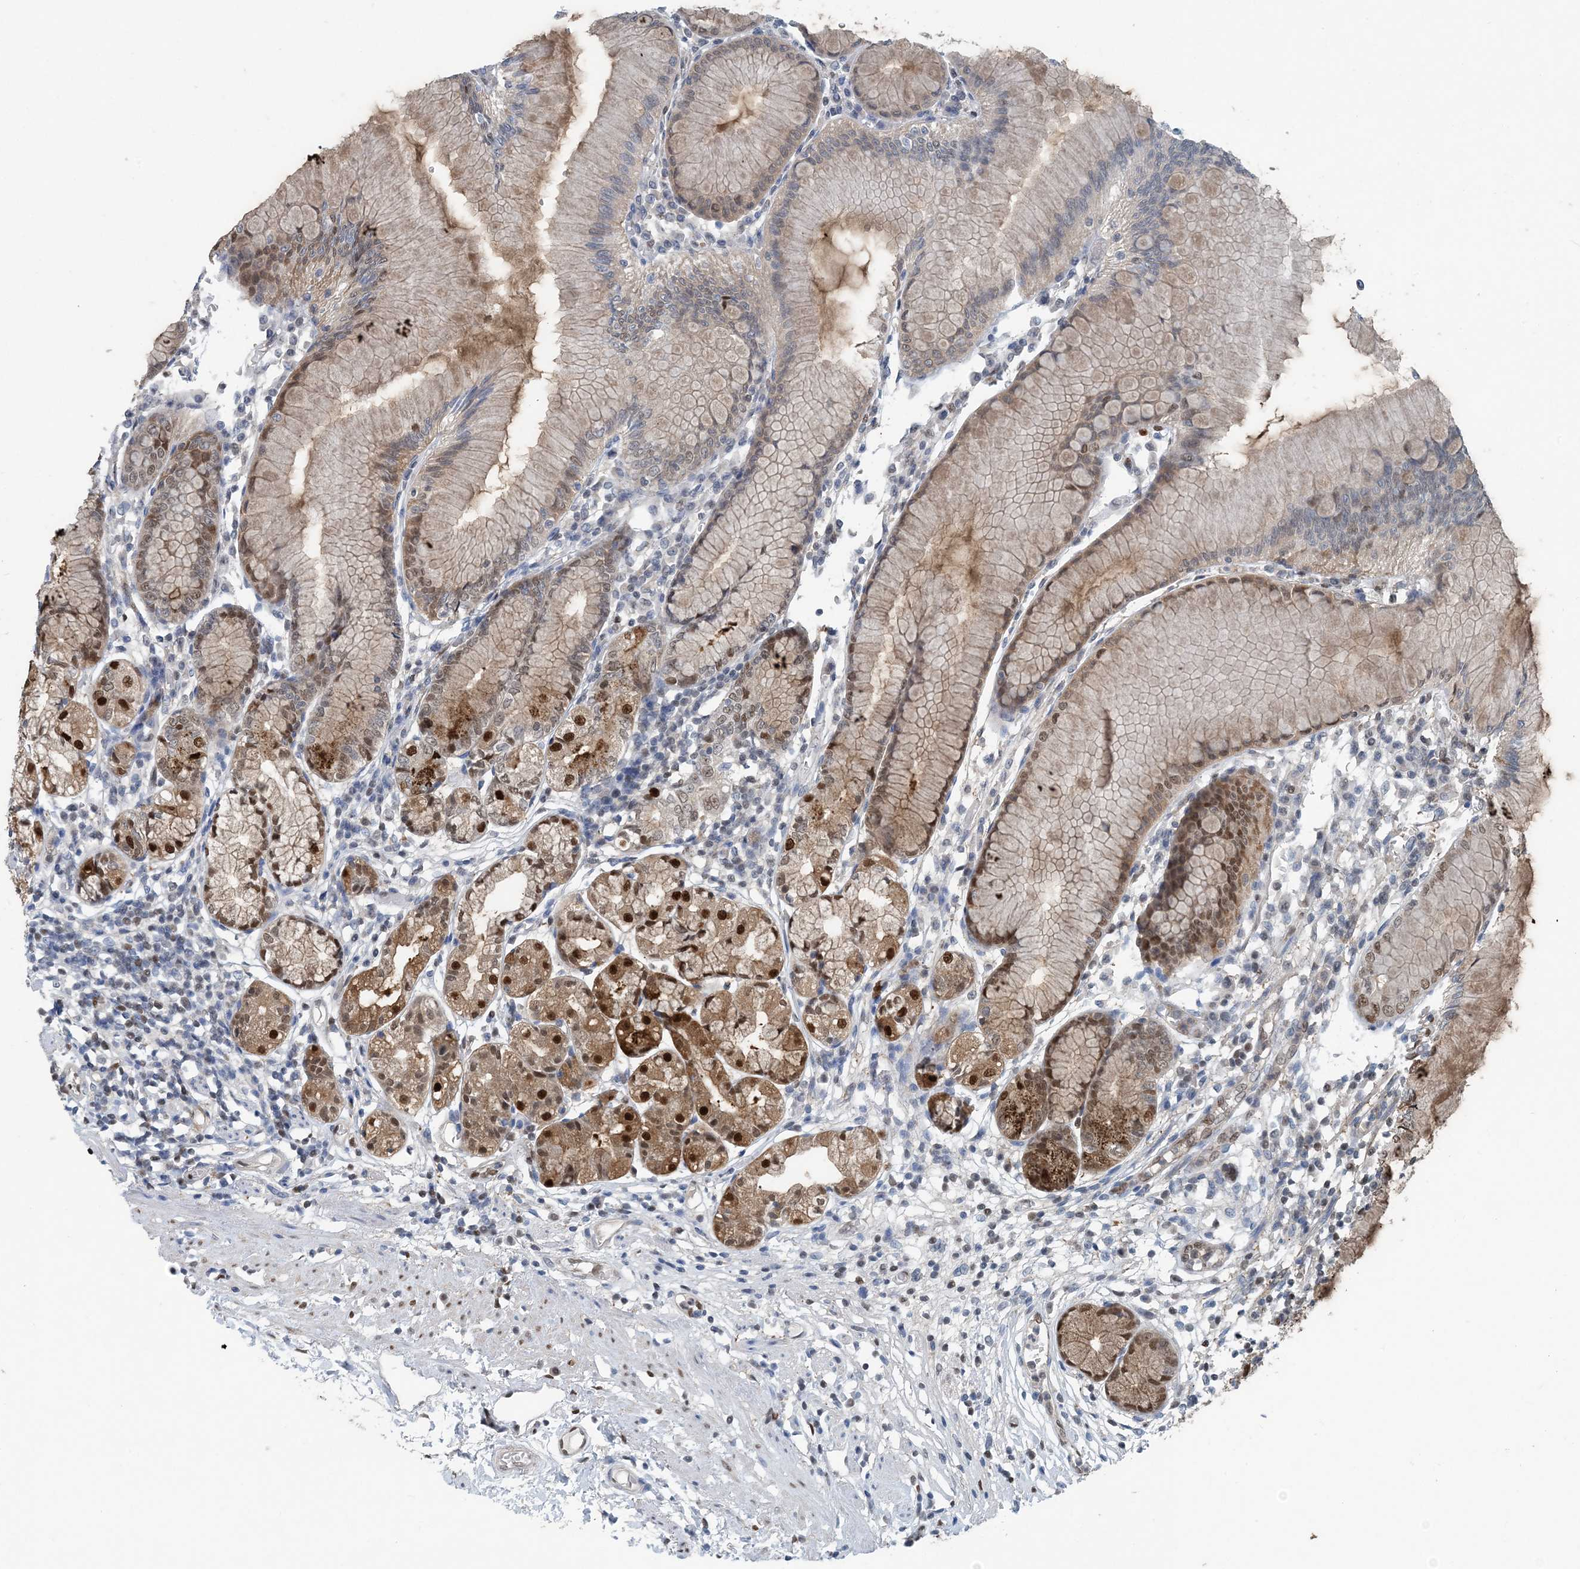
{"staining": {"intensity": "strong", "quantity": "25%-75%", "location": "cytoplasmic/membranous,nuclear"}, "tissue": "stomach", "cell_type": "Glandular cells", "image_type": "normal", "snomed": [{"axis": "morphology", "description": "Normal tissue, NOS"}, {"axis": "topography", "description": "Stomach"}], "caption": "A brown stain shows strong cytoplasmic/membranous,nuclear staining of a protein in glandular cells of unremarkable stomach. (IHC, brightfield microscopy, high magnification).", "gene": "HIKESHI", "patient": {"sex": "female", "age": 57}}